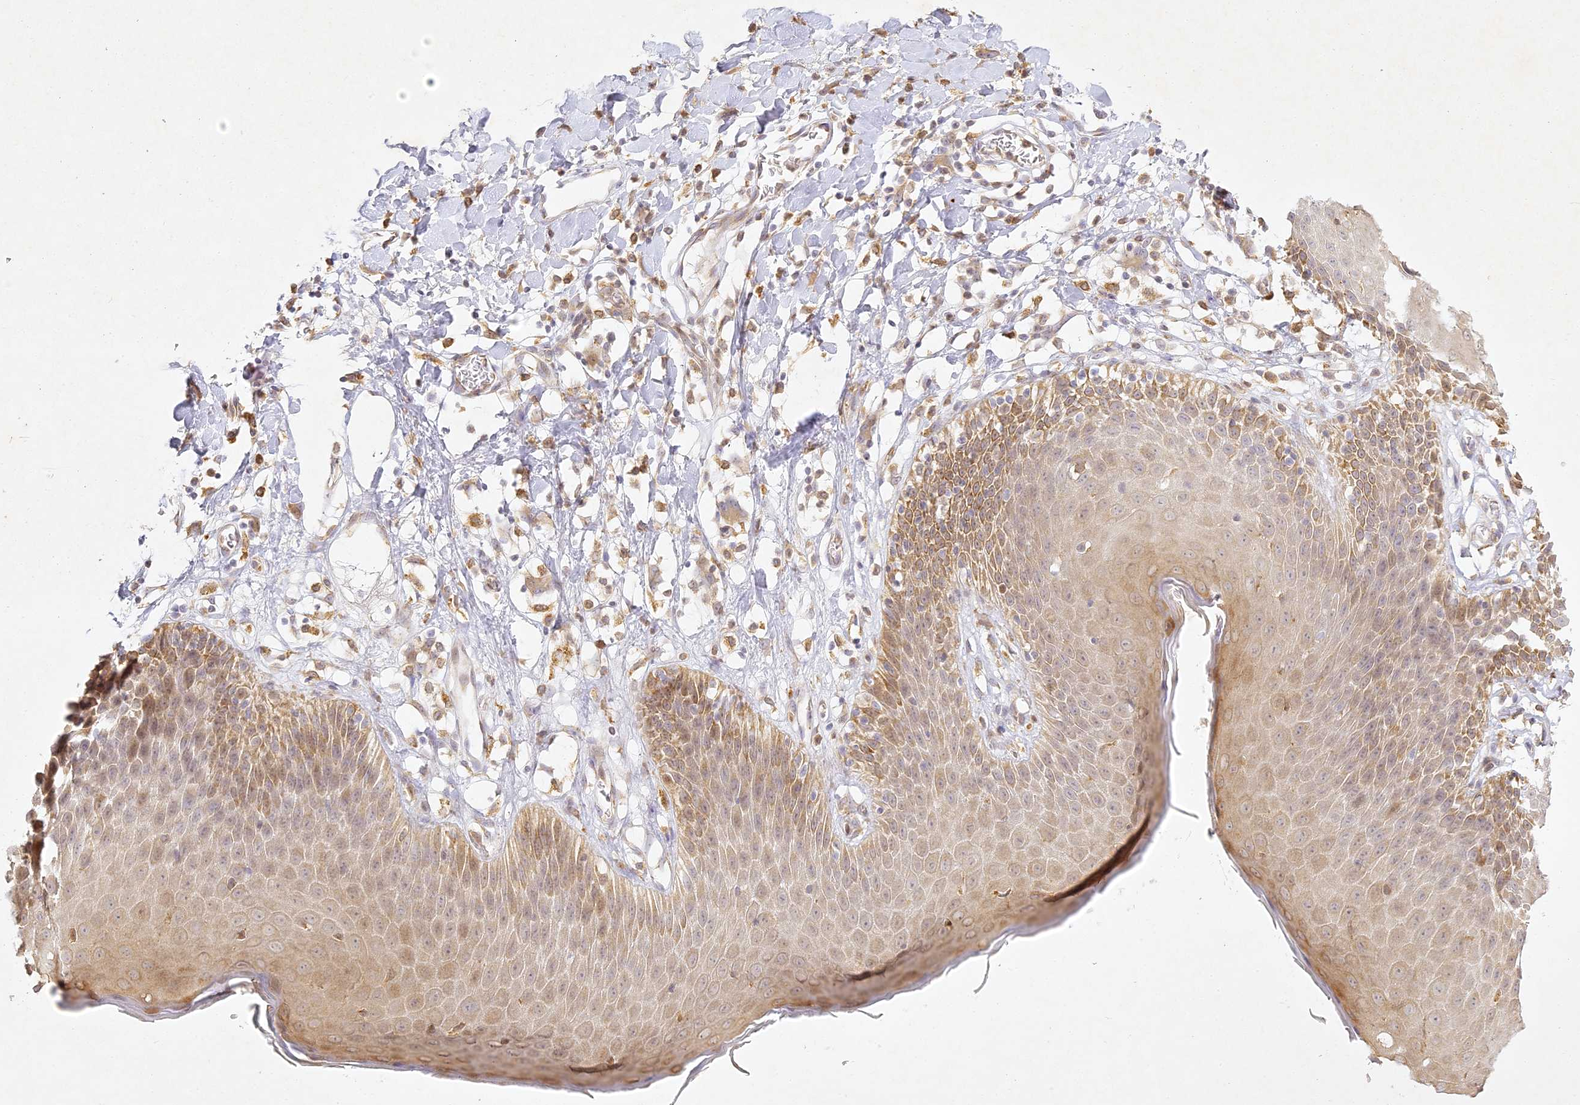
{"staining": {"intensity": "weak", "quantity": "25%-75%", "location": "cytoplasmic/membranous"}, "tissue": "skin", "cell_type": "Epidermal cells", "image_type": "normal", "snomed": [{"axis": "morphology", "description": "Normal tissue, NOS"}, {"axis": "topography", "description": "Vulva"}], "caption": "Protein expression analysis of unremarkable human skin reveals weak cytoplasmic/membranous staining in about 25%-75% of epidermal cells. (DAB IHC, brown staining for protein, blue staining for nuclei).", "gene": "SLC30A5", "patient": {"sex": "female", "age": 68}}